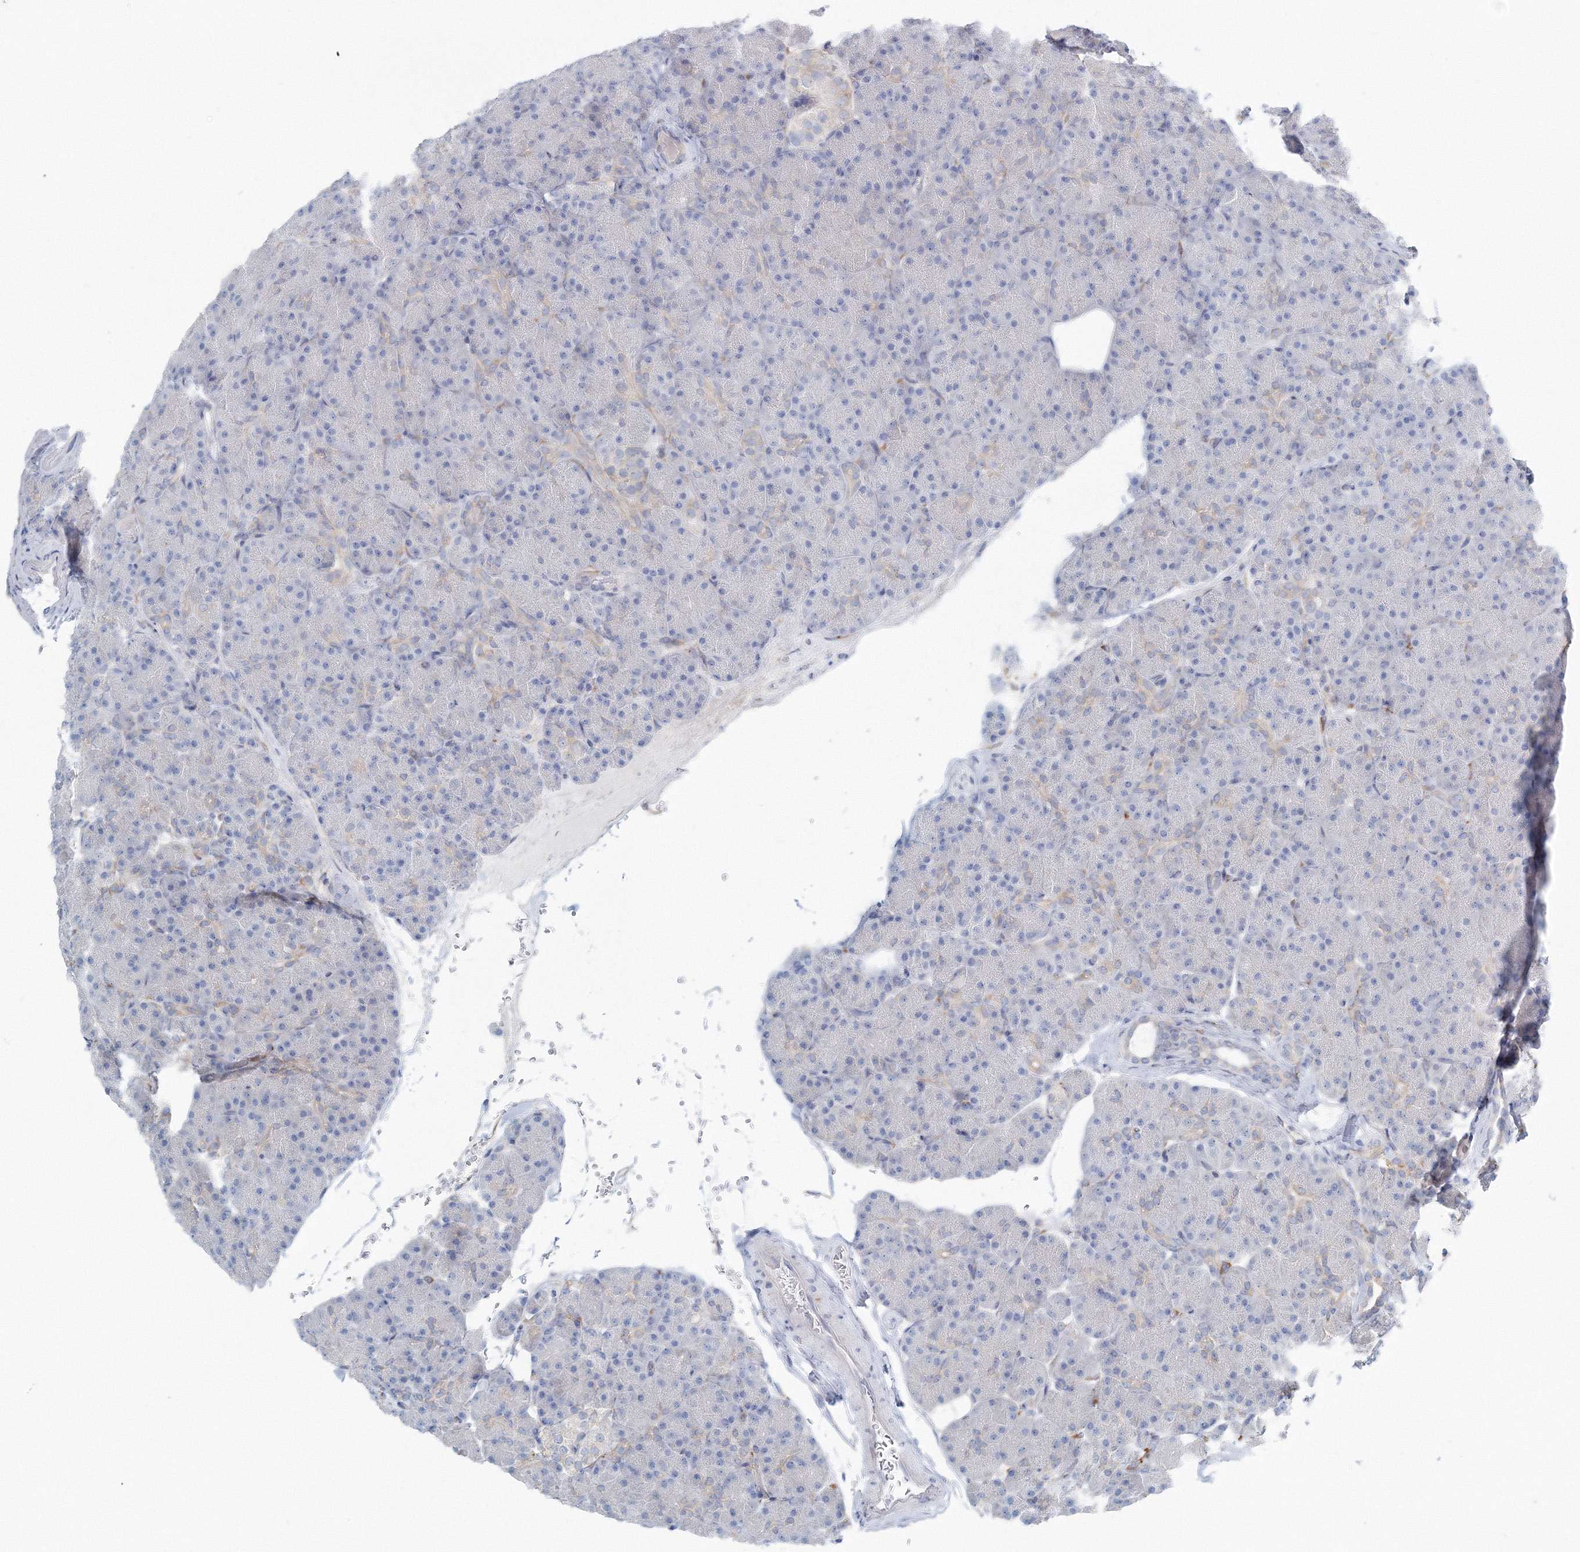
{"staining": {"intensity": "negative", "quantity": "none", "location": "none"}, "tissue": "pancreas", "cell_type": "Exocrine glandular cells", "image_type": "normal", "snomed": [{"axis": "morphology", "description": "Normal tissue, NOS"}, {"axis": "topography", "description": "Pancreas"}], "caption": "A photomicrograph of human pancreas is negative for staining in exocrine glandular cells. (DAB immunohistochemistry (IHC) visualized using brightfield microscopy, high magnification).", "gene": "ENSG00000285283", "patient": {"sex": "female", "age": 43}}